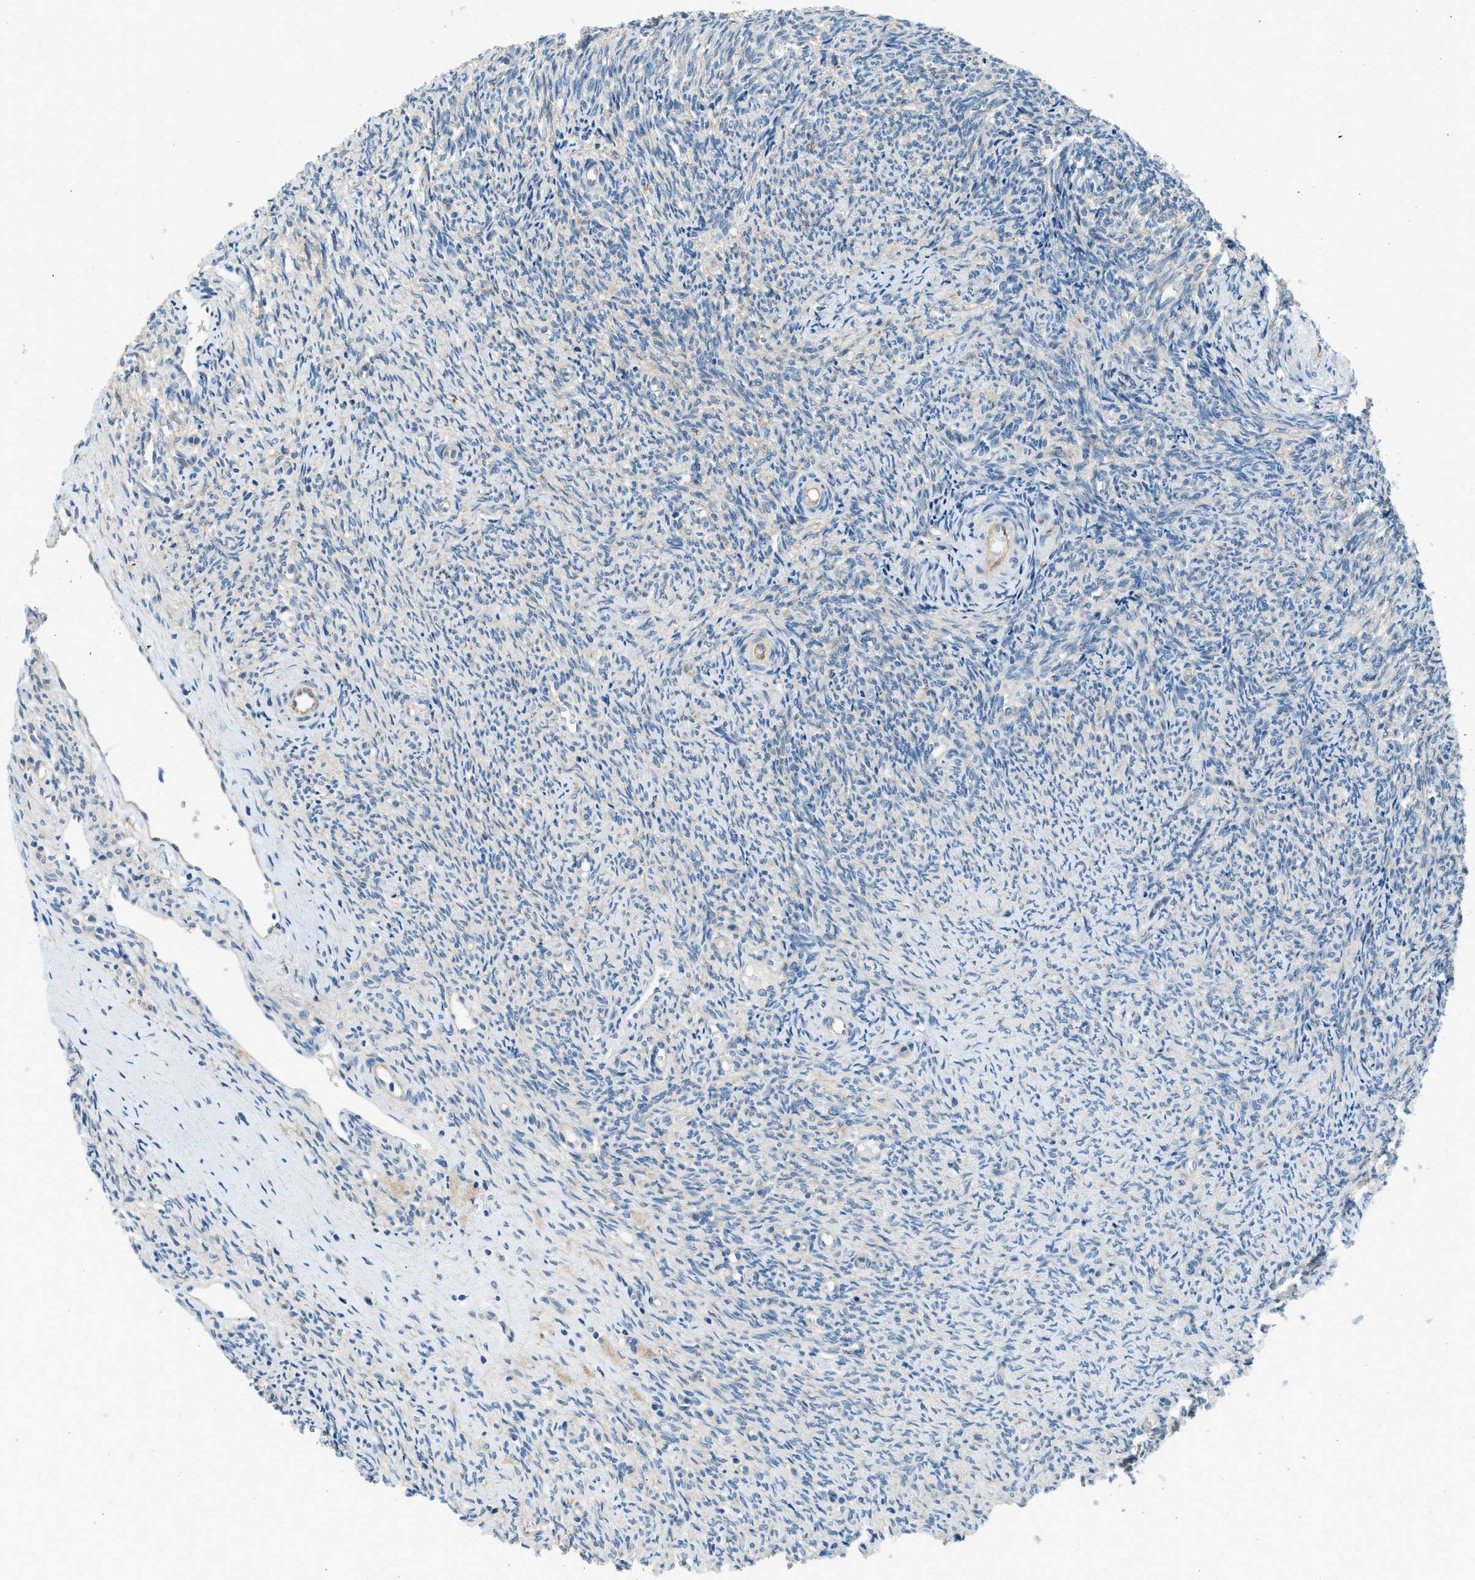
{"staining": {"intensity": "weak", "quantity": "<25%", "location": "cytoplasmic/membranous"}, "tissue": "ovary", "cell_type": "Follicle cells", "image_type": "normal", "snomed": [{"axis": "morphology", "description": "Normal tissue, NOS"}, {"axis": "topography", "description": "Ovary"}], "caption": "High power microscopy photomicrograph of an immunohistochemistry (IHC) micrograph of unremarkable ovary, revealing no significant staining in follicle cells.", "gene": "ZNF367", "patient": {"sex": "female", "age": 41}}